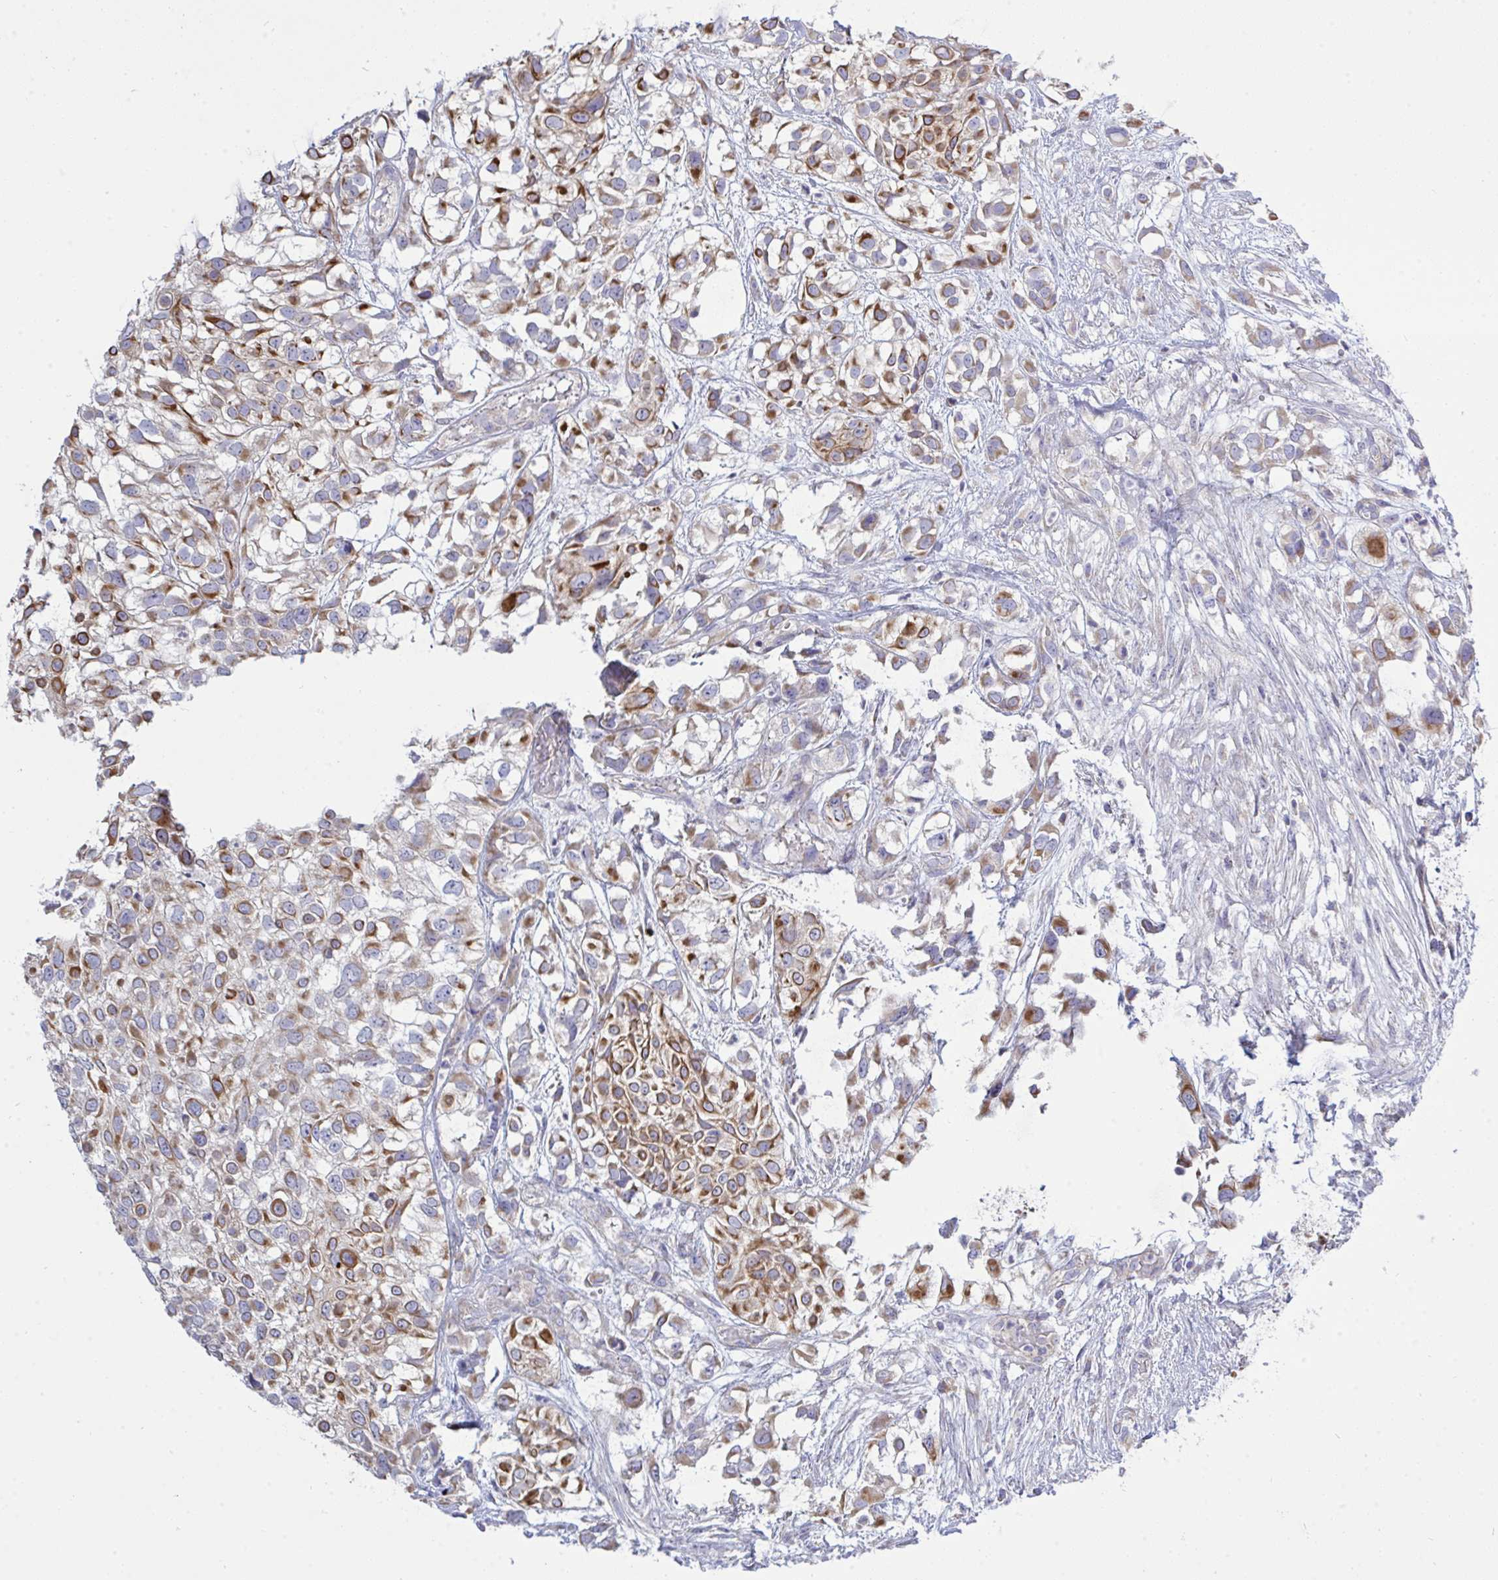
{"staining": {"intensity": "moderate", "quantity": ">75%", "location": "cytoplasmic/membranous"}, "tissue": "urothelial cancer", "cell_type": "Tumor cells", "image_type": "cancer", "snomed": [{"axis": "morphology", "description": "Urothelial carcinoma, High grade"}, {"axis": "topography", "description": "Urinary bladder"}], "caption": "Approximately >75% of tumor cells in urothelial carcinoma (high-grade) show moderate cytoplasmic/membranous protein expression as visualized by brown immunohistochemical staining.", "gene": "NDUFA7", "patient": {"sex": "male", "age": 56}}